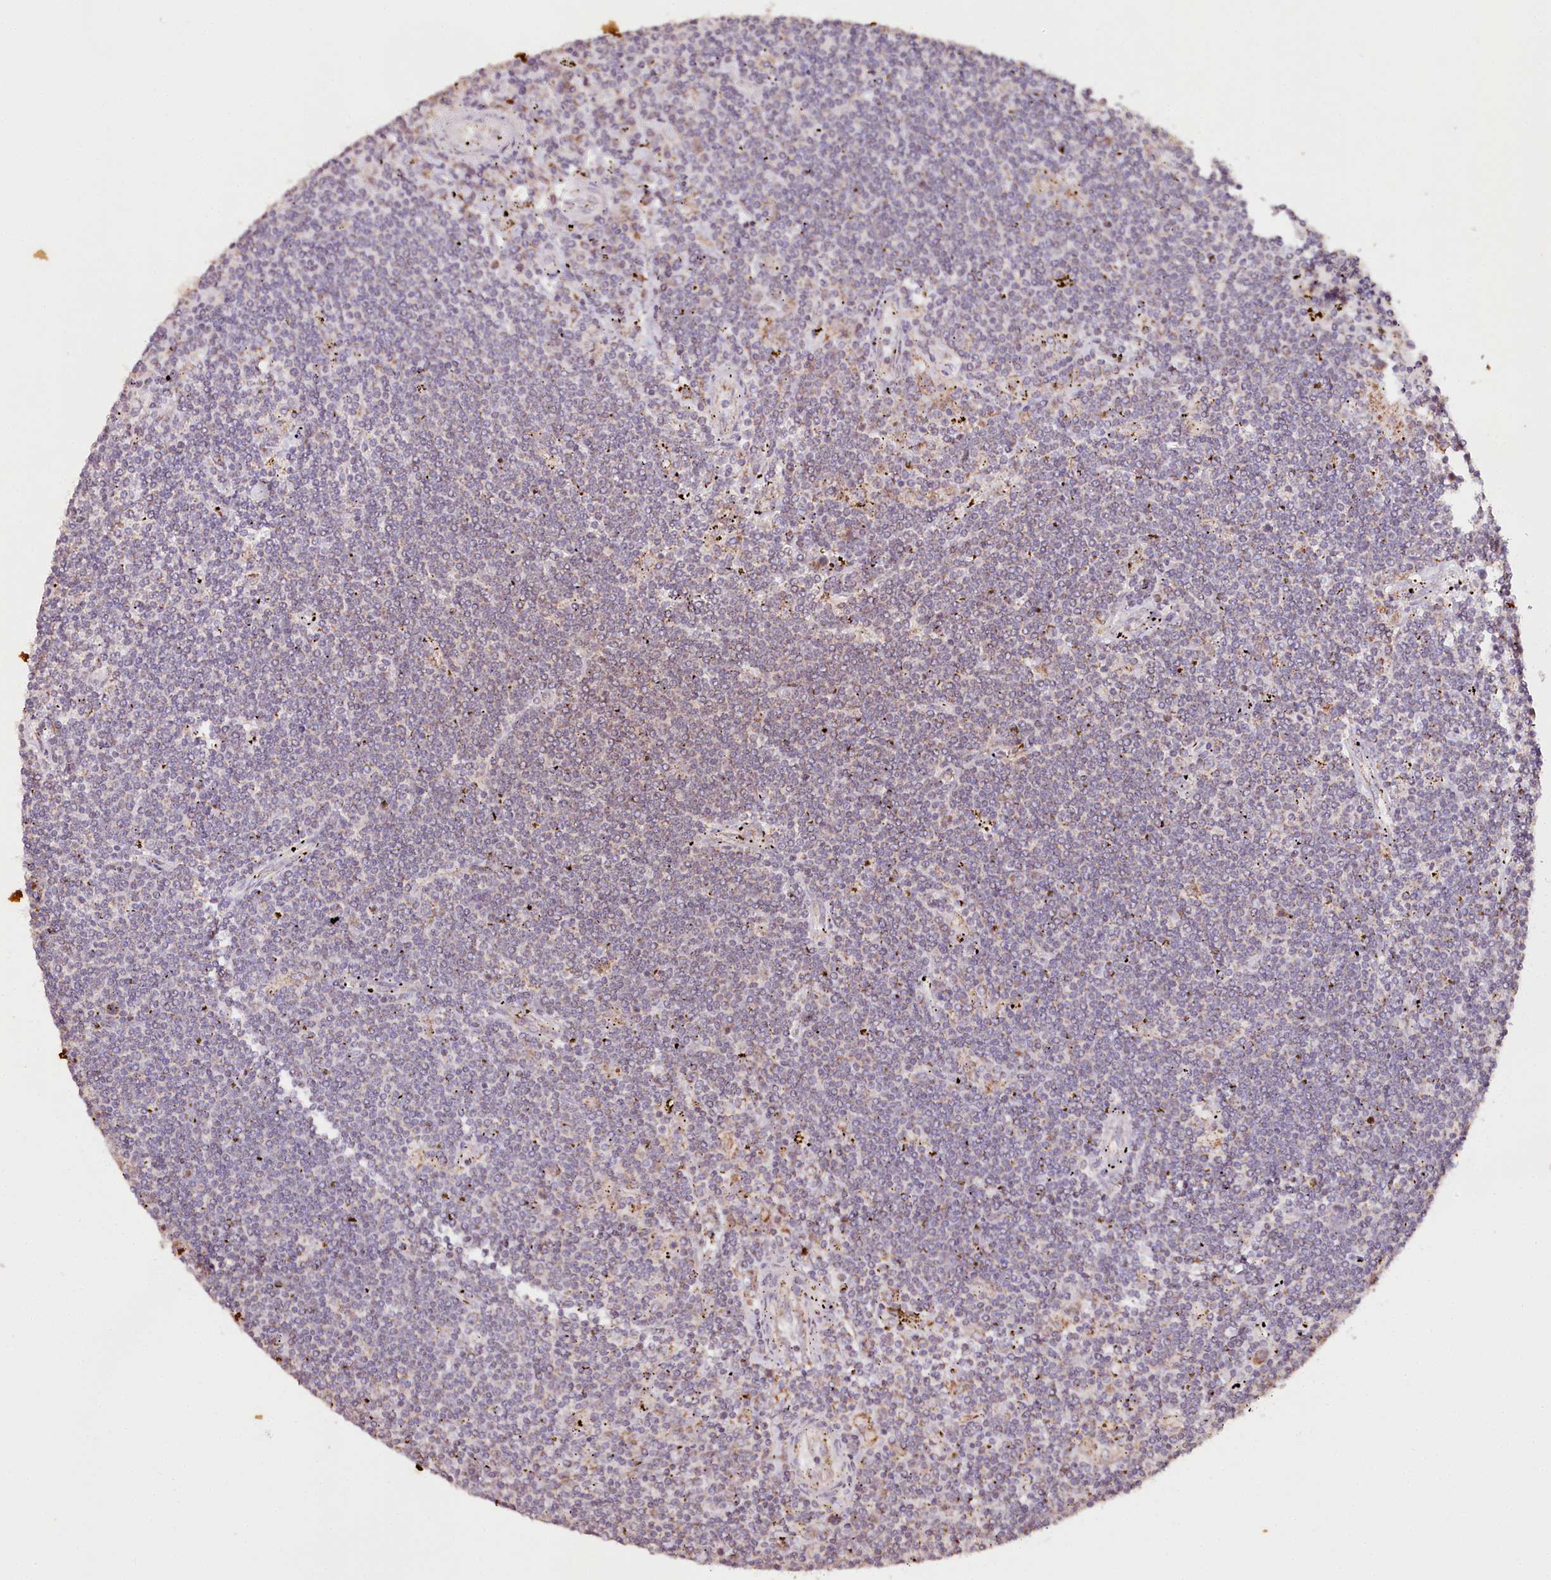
{"staining": {"intensity": "negative", "quantity": "none", "location": "none"}, "tissue": "lymphoma", "cell_type": "Tumor cells", "image_type": "cancer", "snomed": [{"axis": "morphology", "description": "Malignant lymphoma, non-Hodgkin's type, Low grade"}, {"axis": "topography", "description": "Spleen"}], "caption": "DAB immunohistochemical staining of human lymphoma reveals no significant staining in tumor cells.", "gene": "MMP25", "patient": {"sex": "male", "age": 76}}